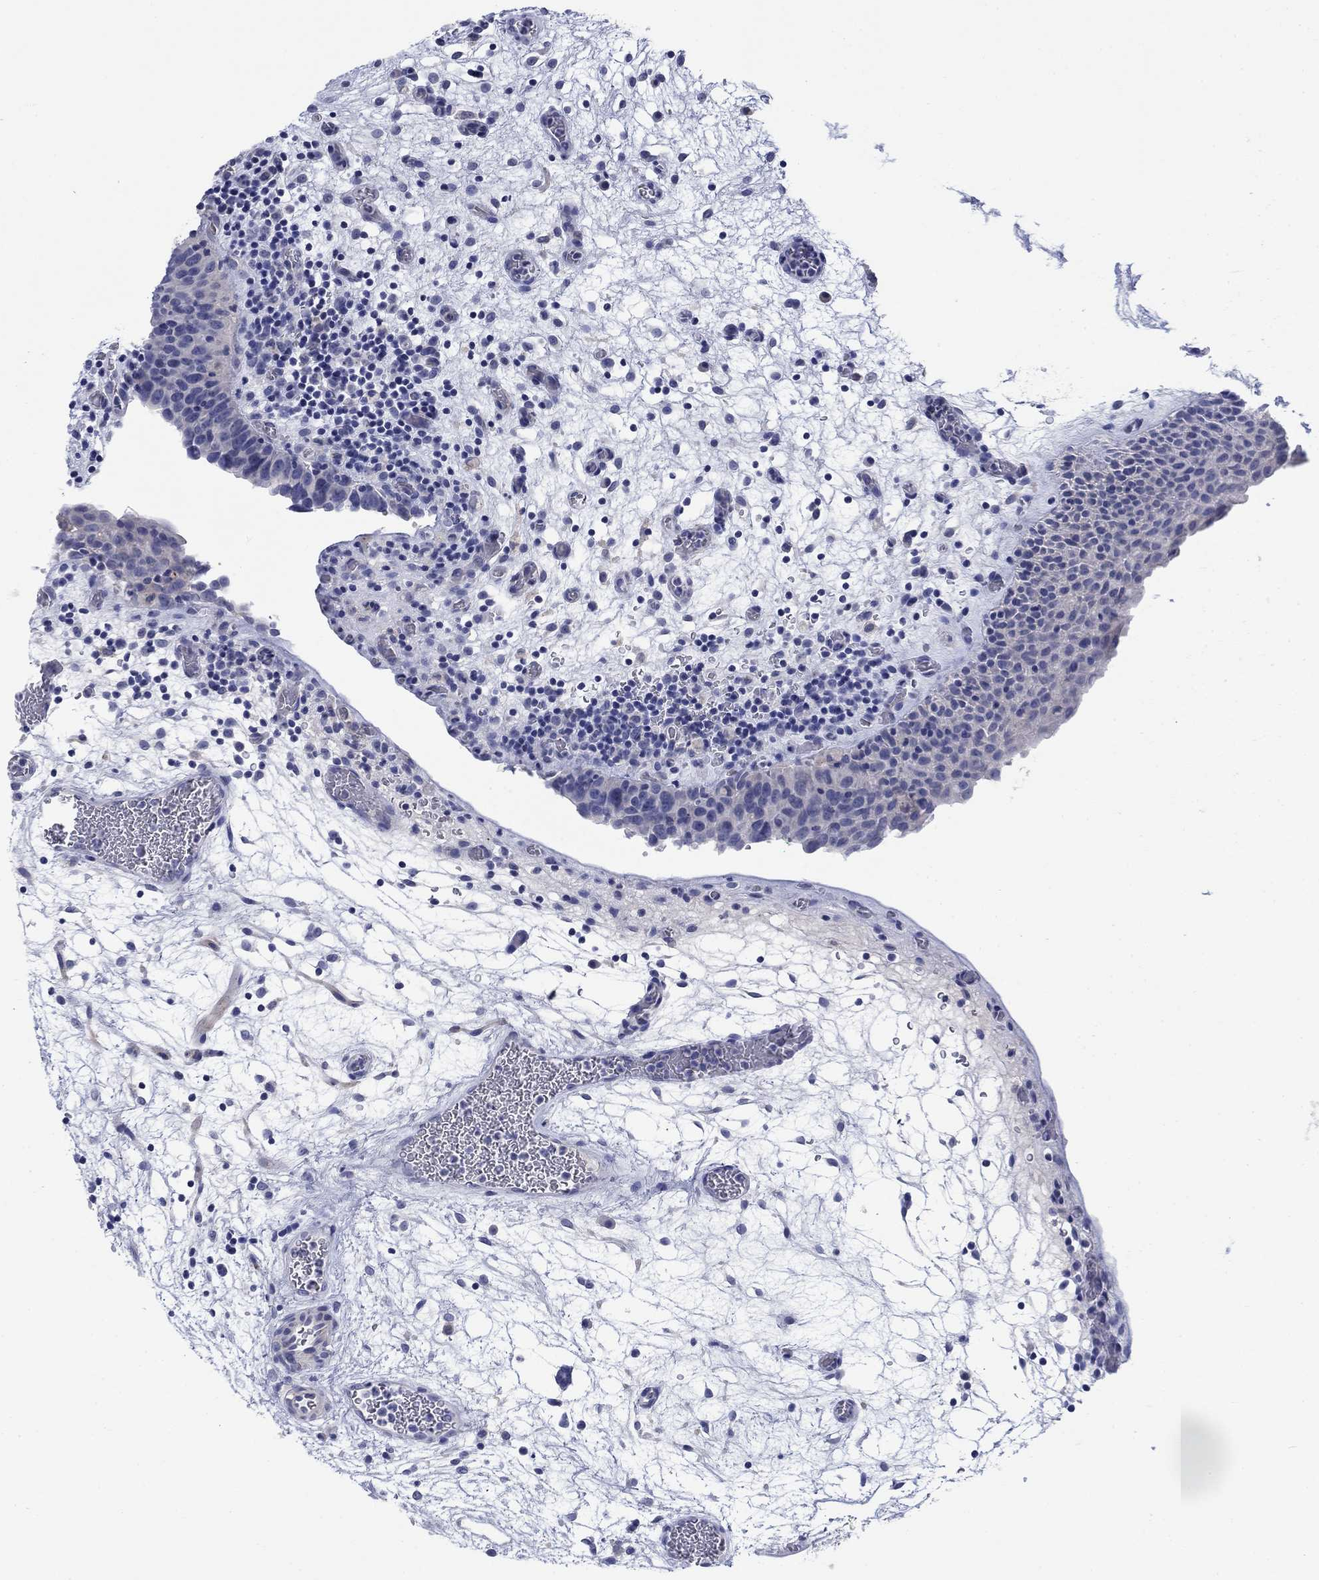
{"staining": {"intensity": "negative", "quantity": "none", "location": "none"}, "tissue": "urinary bladder", "cell_type": "Urothelial cells", "image_type": "normal", "snomed": [{"axis": "morphology", "description": "Normal tissue, NOS"}, {"axis": "topography", "description": "Urinary bladder"}], "caption": "This image is of normal urinary bladder stained with immunohistochemistry to label a protein in brown with the nuclei are counter-stained blue. There is no expression in urothelial cells.", "gene": "PTPRZ1", "patient": {"sex": "male", "age": 37}}